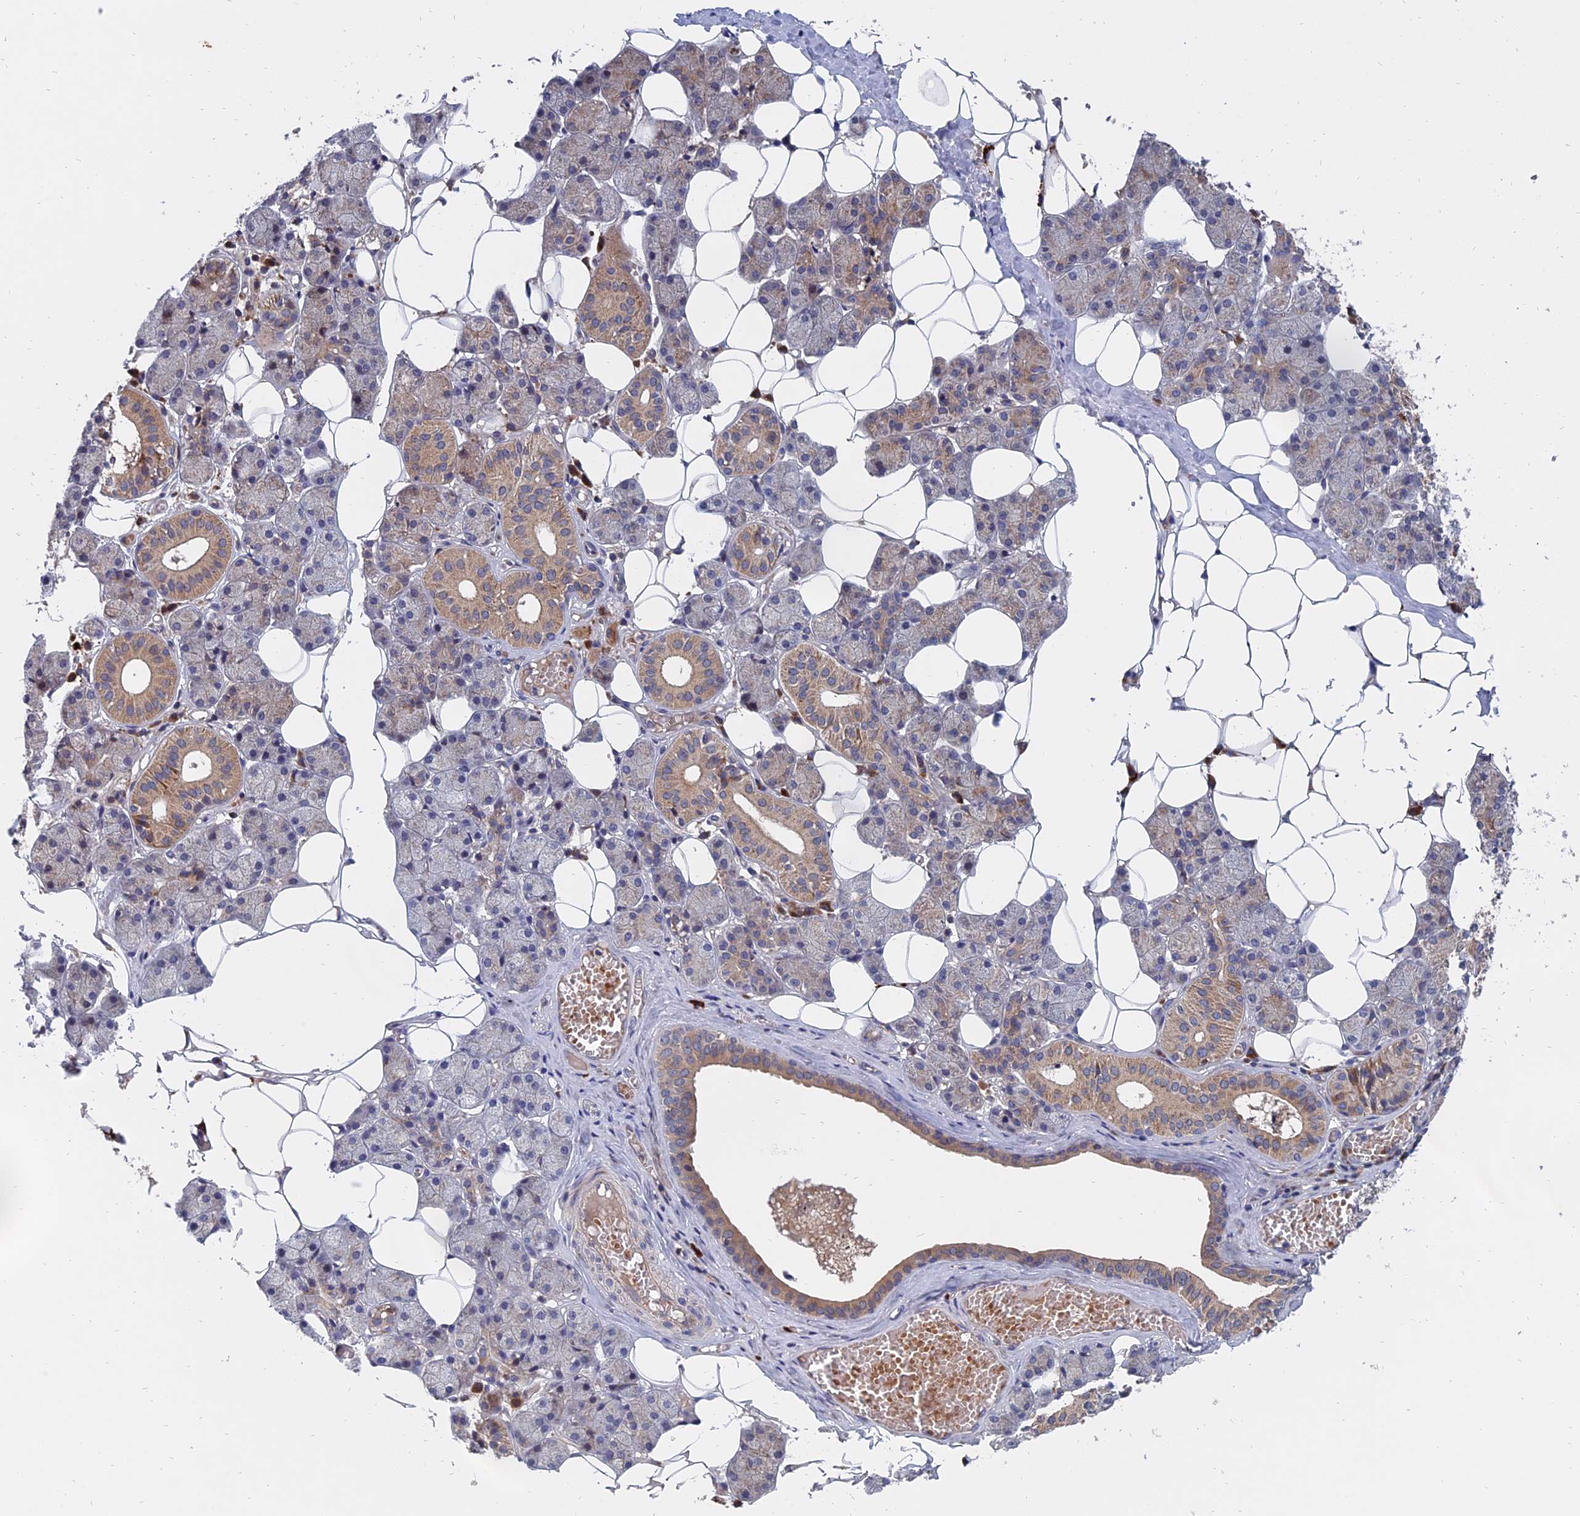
{"staining": {"intensity": "weak", "quantity": "25%-75%", "location": "cytoplasmic/membranous"}, "tissue": "salivary gland", "cell_type": "Glandular cells", "image_type": "normal", "snomed": [{"axis": "morphology", "description": "Normal tissue, NOS"}, {"axis": "topography", "description": "Salivary gland"}], "caption": "Immunohistochemical staining of benign salivary gland exhibits 25%-75% levels of weak cytoplasmic/membranous protein positivity in about 25%-75% of glandular cells.", "gene": "TRAPPC2L", "patient": {"sex": "female", "age": 33}}